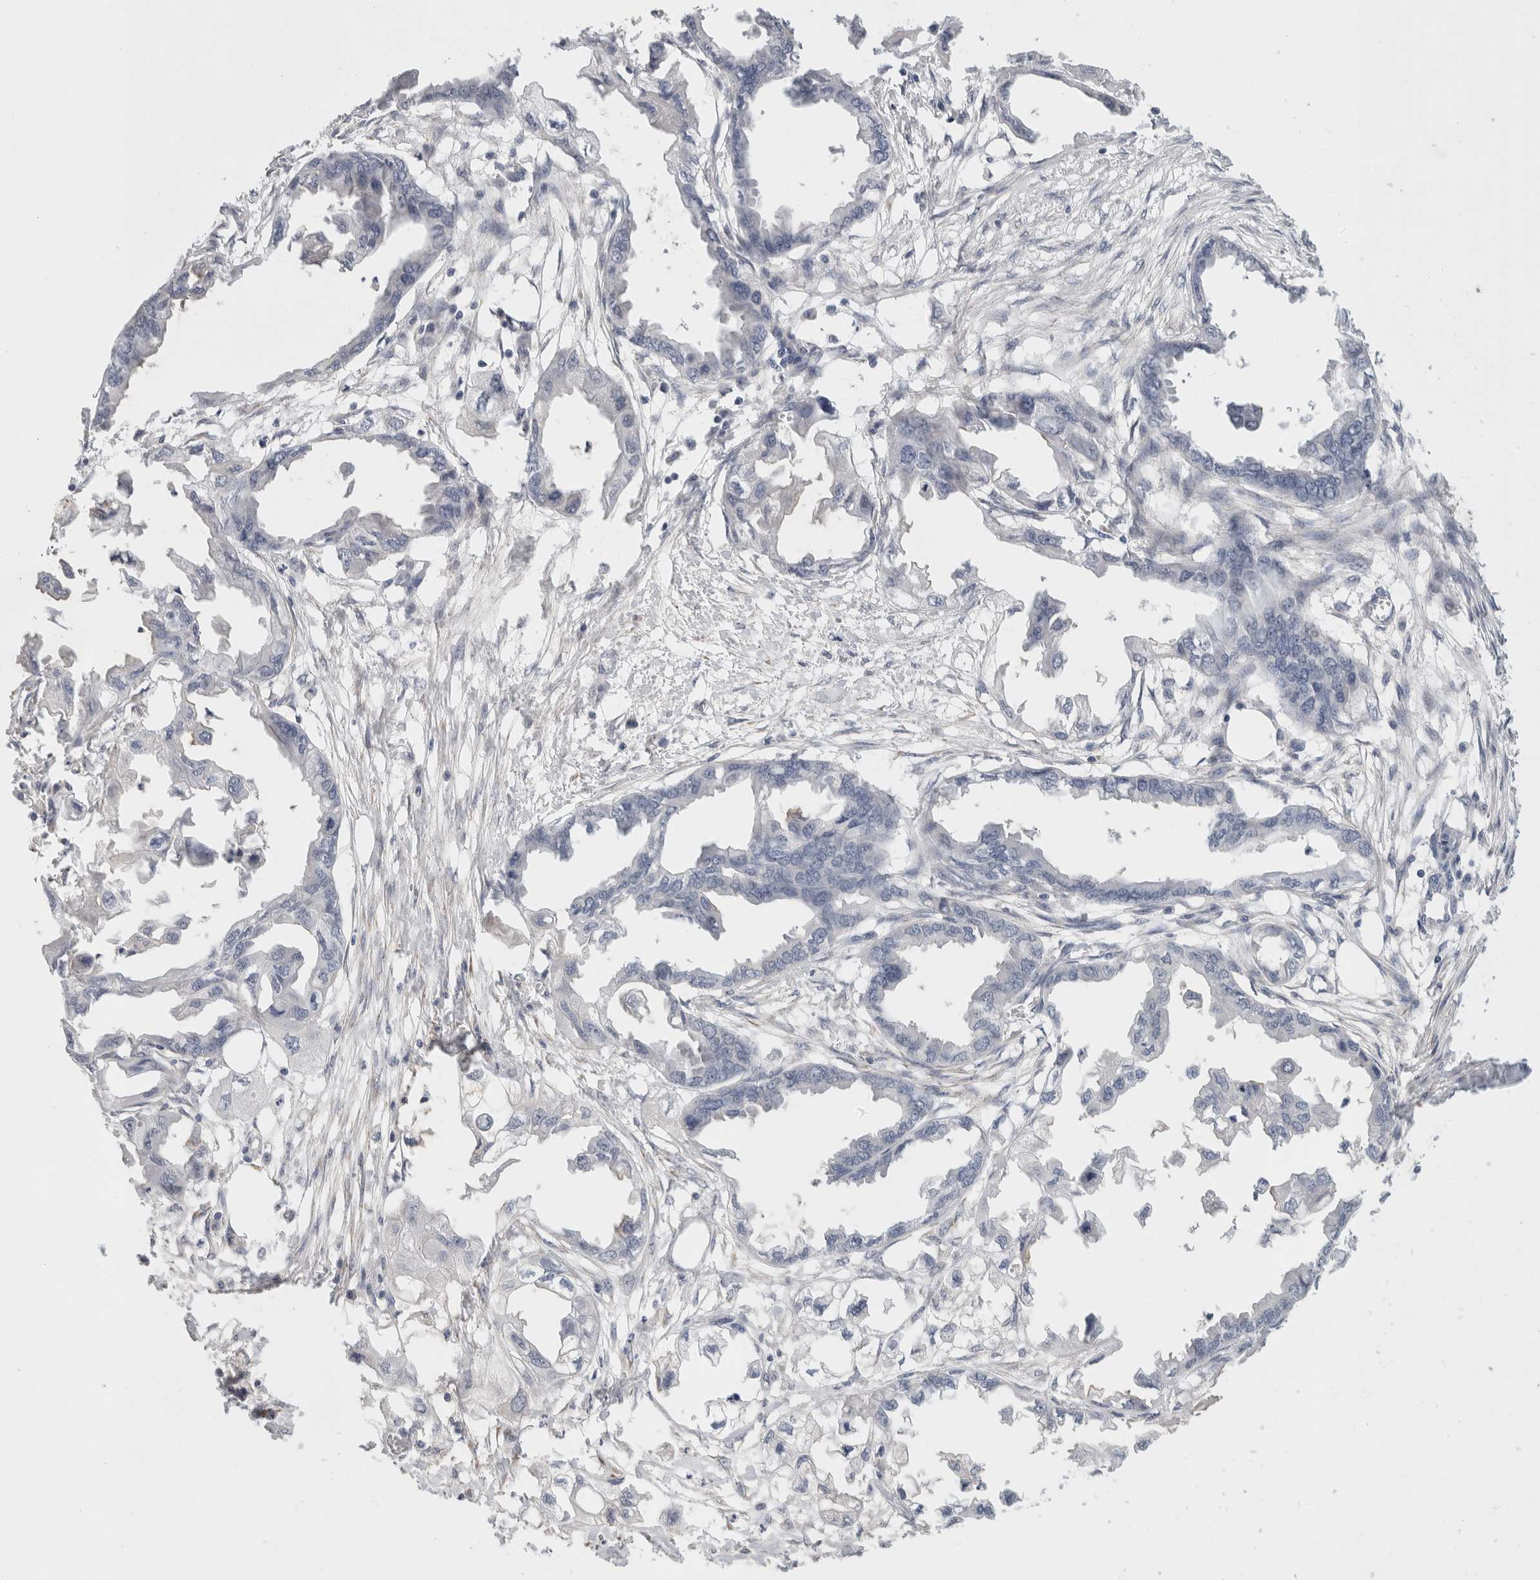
{"staining": {"intensity": "negative", "quantity": "none", "location": "none"}, "tissue": "endometrial cancer", "cell_type": "Tumor cells", "image_type": "cancer", "snomed": [{"axis": "morphology", "description": "Adenocarcinoma, NOS"}, {"axis": "morphology", "description": "Adenocarcinoma, metastatic, NOS"}, {"axis": "topography", "description": "Adipose tissue"}, {"axis": "topography", "description": "Endometrium"}], "caption": "This is an IHC image of metastatic adenocarcinoma (endometrial). There is no positivity in tumor cells.", "gene": "HCN3", "patient": {"sex": "female", "age": 67}}